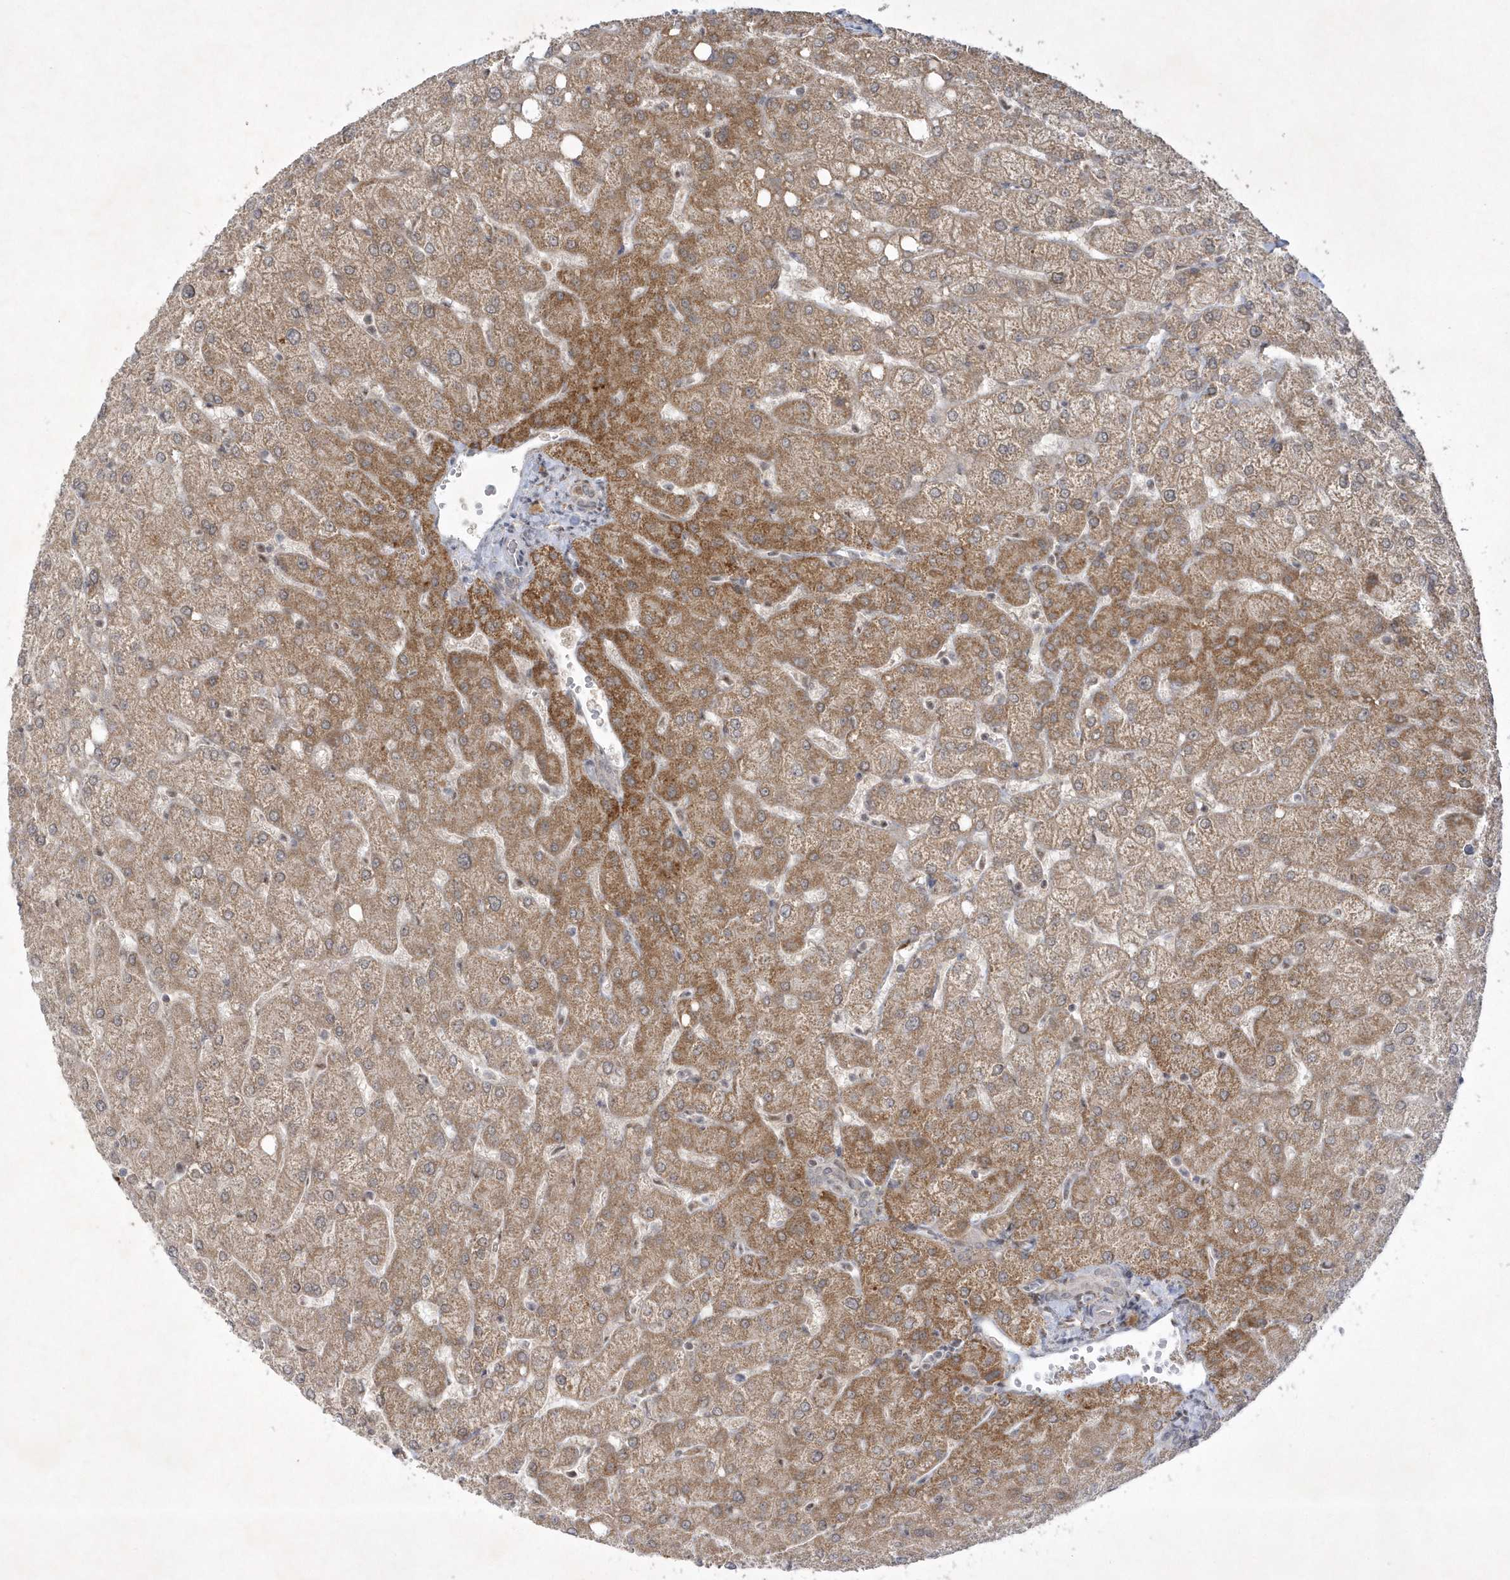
{"staining": {"intensity": "negative", "quantity": "none", "location": "none"}, "tissue": "liver", "cell_type": "Cholangiocytes", "image_type": "normal", "snomed": [{"axis": "morphology", "description": "Normal tissue, NOS"}, {"axis": "topography", "description": "Liver"}], "caption": "Immunohistochemical staining of unremarkable human liver shows no significant staining in cholangiocytes.", "gene": "CPSF3", "patient": {"sex": "female", "age": 54}}